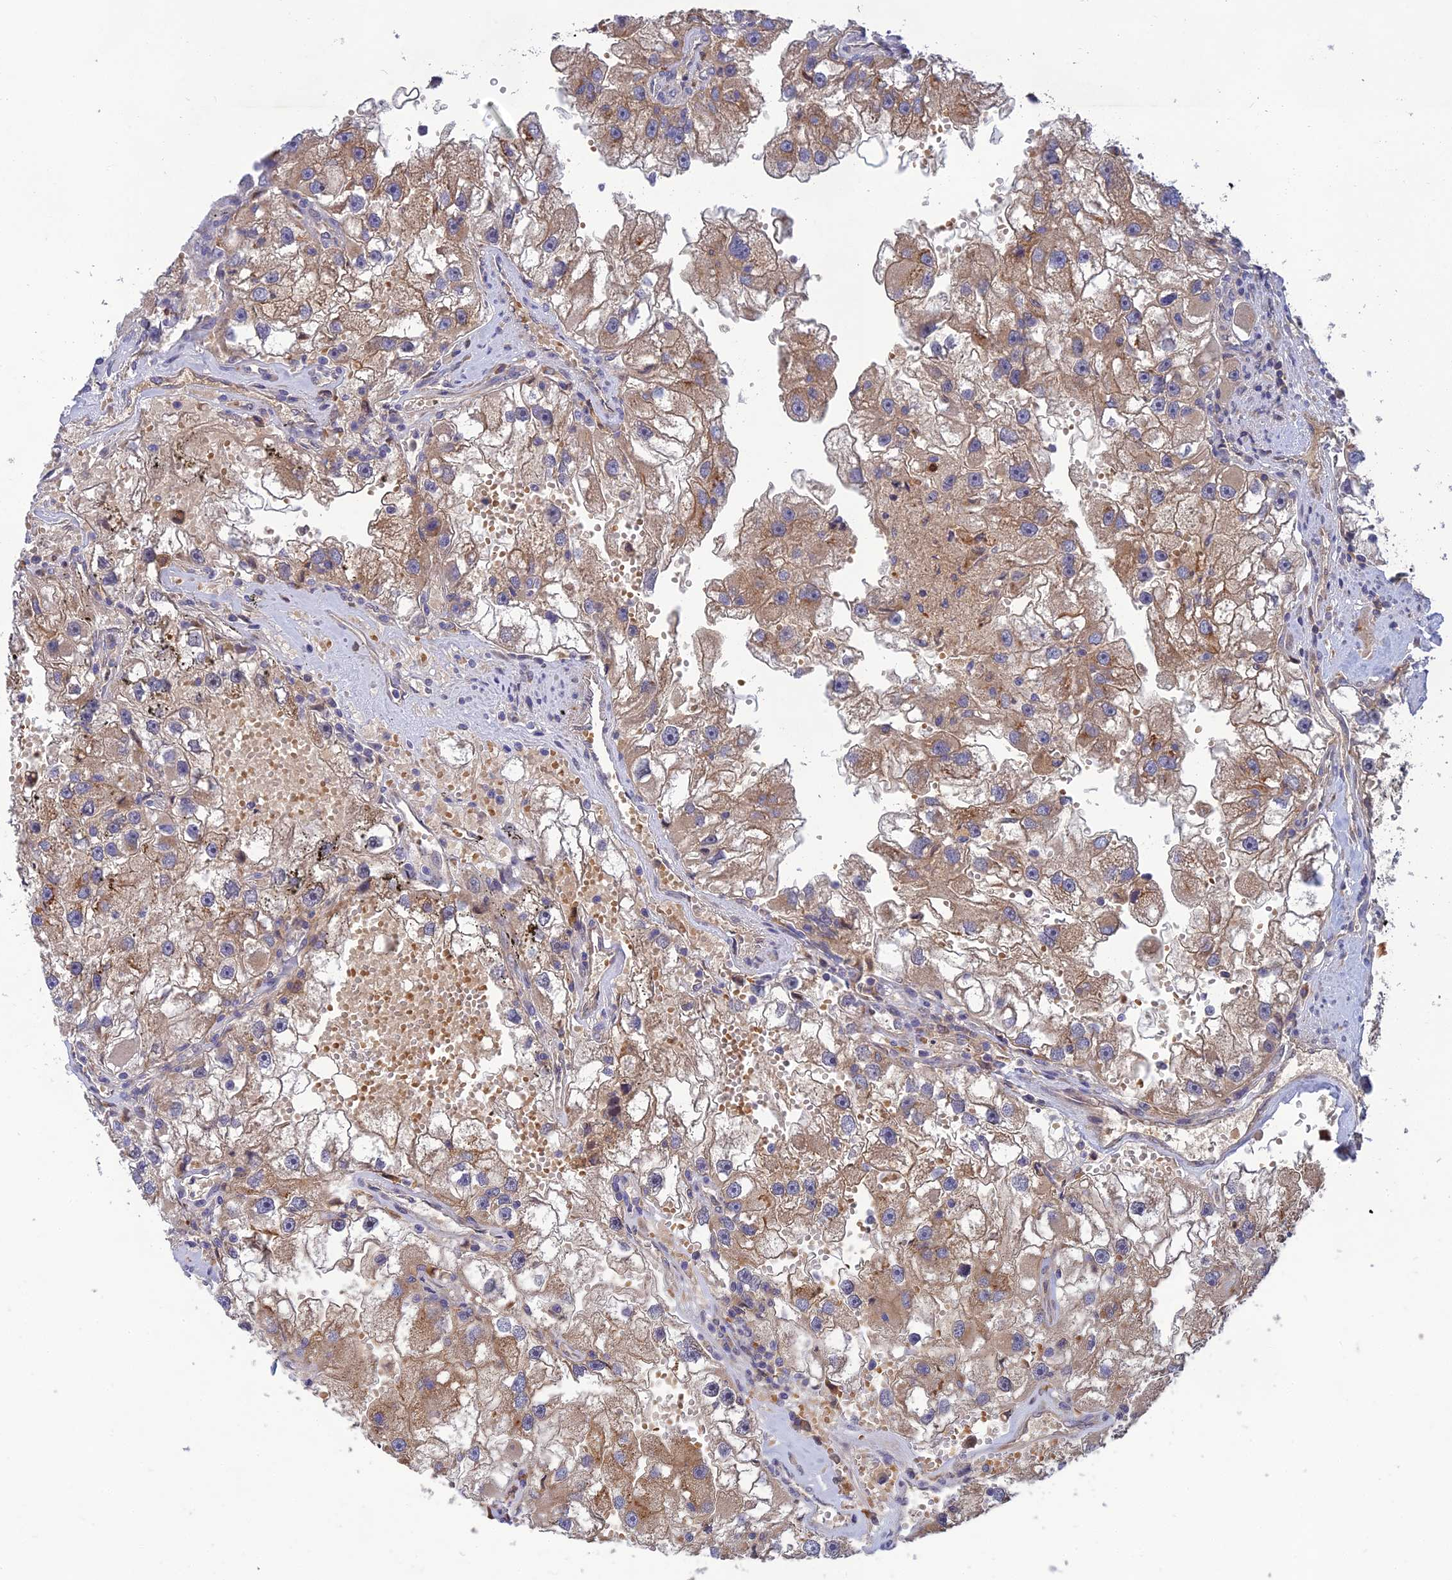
{"staining": {"intensity": "moderate", "quantity": ">75%", "location": "cytoplasmic/membranous"}, "tissue": "renal cancer", "cell_type": "Tumor cells", "image_type": "cancer", "snomed": [{"axis": "morphology", "description": "Adenocarcinoma, NOS"}, {"axis": "topography", "description": "Kidney"}], "caption": "Immunohistochemical staining of human adenocarcinoma (renal) exhibits medium levels of moderate cytoplasmic/membranous expression in approximately >75% of tumor cells. The staining was performed using DAB to visualize the protein expression in brown, while the nuclei were stained in blue with hematoxylin (Magnification: 20x).", "gene": "FAM151B", "patient": {"sex": "male", "age": 63}}